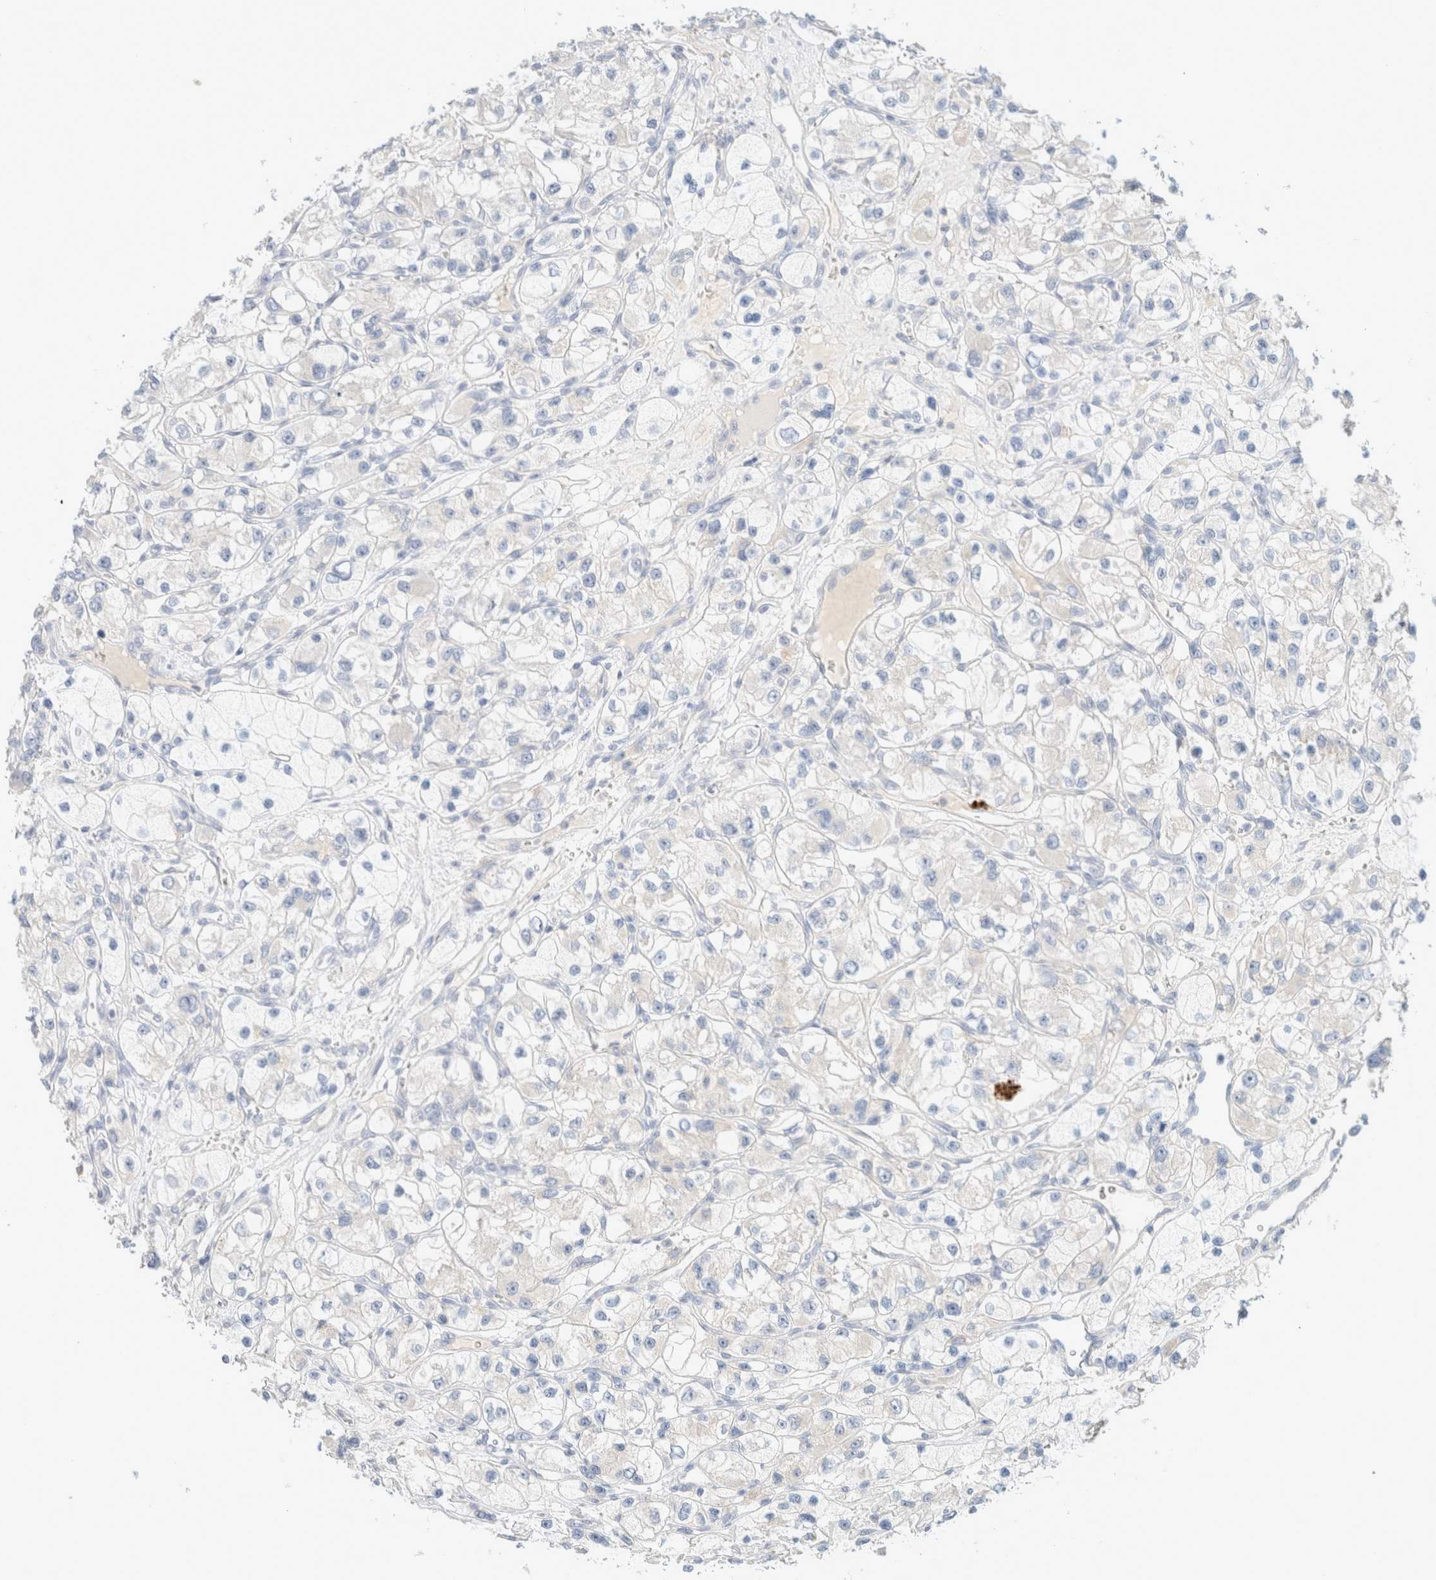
{"staining": {"intensity": "negative", "quantity": "none", "location": "none"}, "tissue": "renal cancer", "cell_type": "Tumor cells", "image_type": "cancer", "snomed": [{"axis": "morphology", "description": "Adenocarcinoma, NOS"}, {"axis": "topography", "description": "Kidney"}], "caption": "A high-resolution image shows immunohistochemistry staining of renal cancer, which demonstrates no significant positivity in tumor cells.", "gene": "HEXD", "patient": {"sex": "female", "age": 57}}